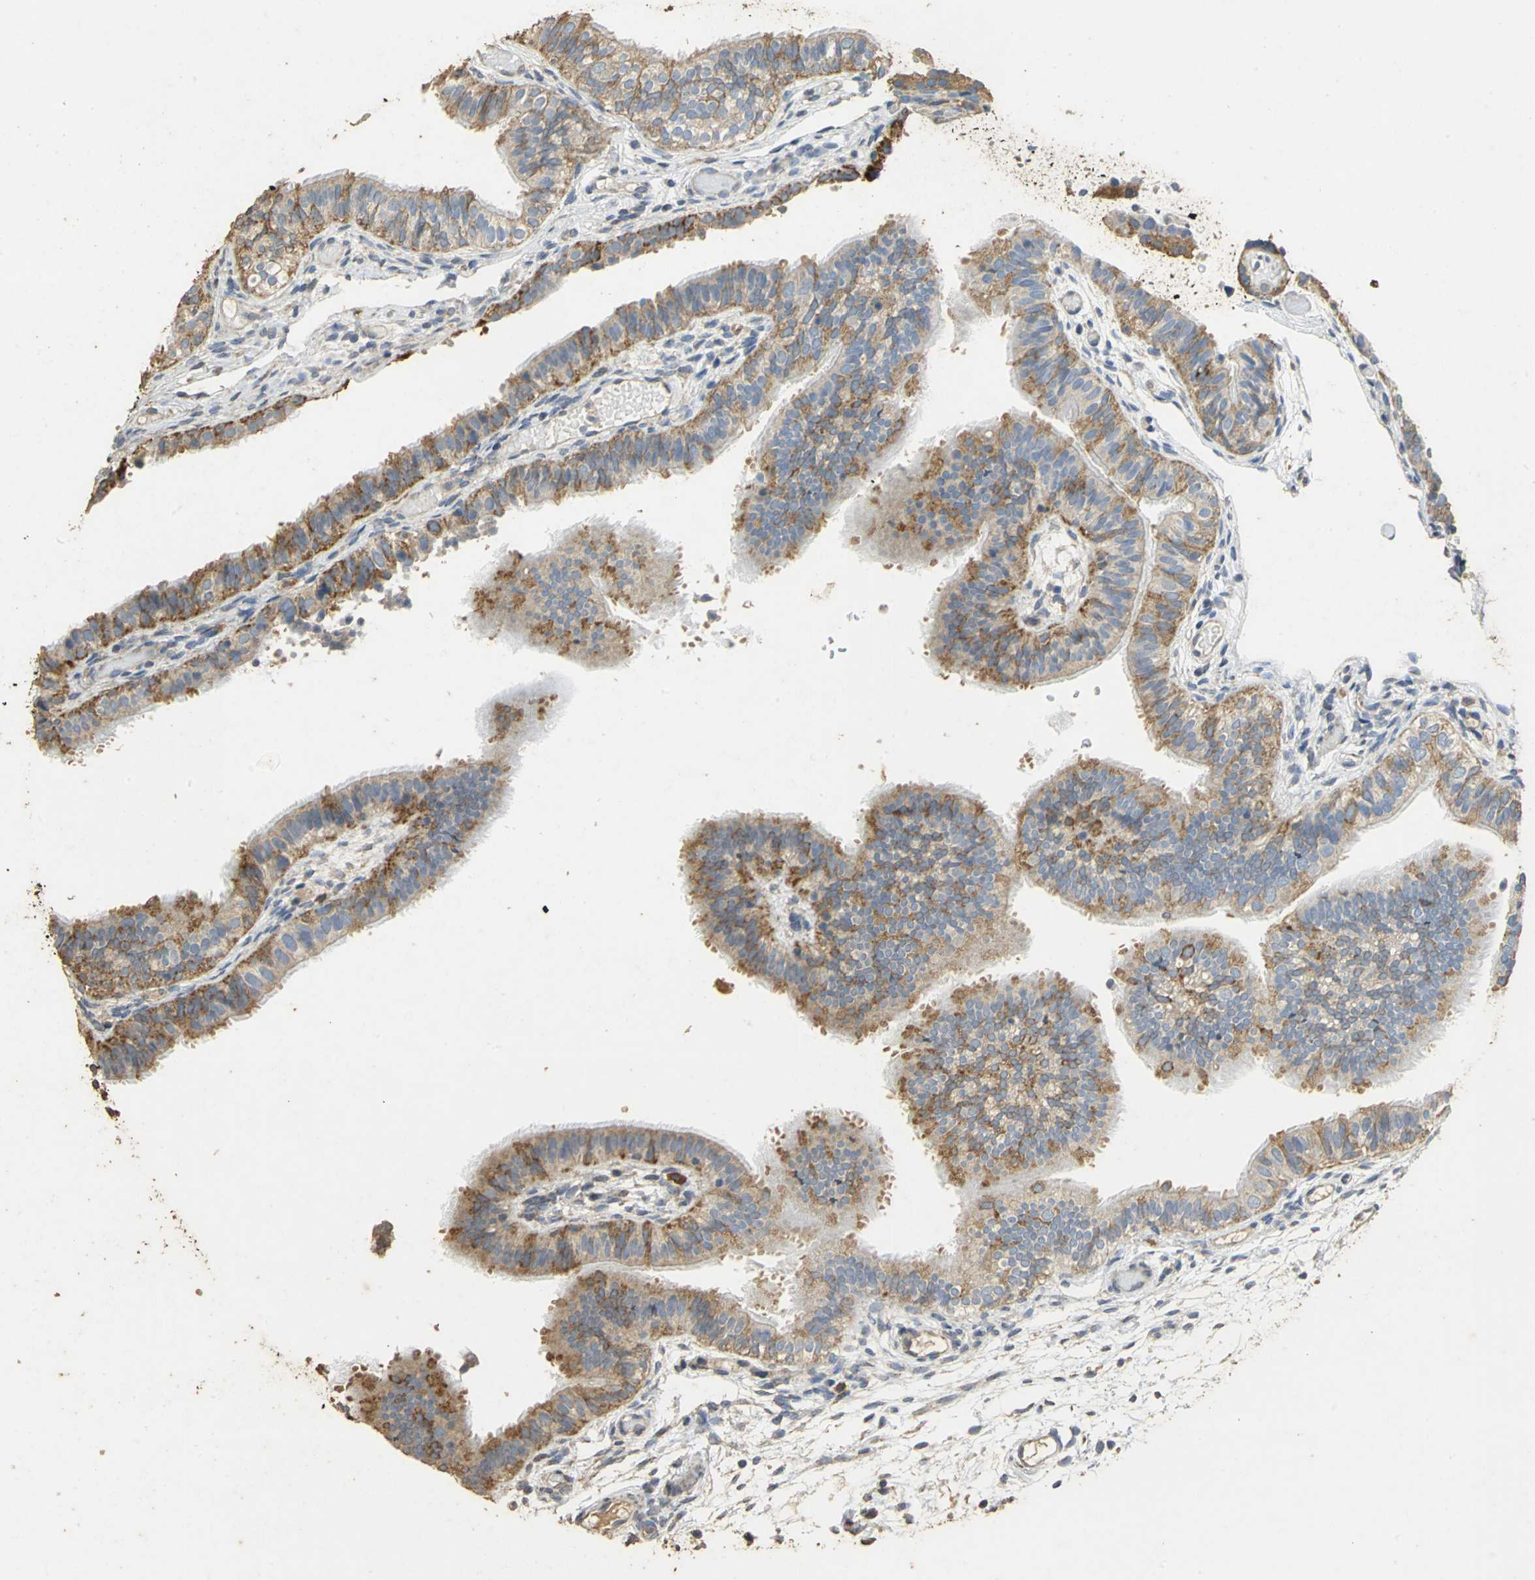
{"staining": {"intensity": "moderate", "quantity": ">75%", "location": "cytoplasmic/membranous"}, "tissue": "fallopian tube", "cell_type": "Glandular cells", "image_type": "normal", "snomed": [{"axis": "morphology", "description": "Normal tissue, NOS"}, {"axis": "morphology", "description": "Dermoid, NOS"}, {"axis": "topography", "description": "Fallopian tube"}], "caption": "A photomicrograph showing moderate cytoplasmic/membranous staining in approximately >75% of glandular cells in benign fallopian tube, as visualized by brown immunohistochemical staining.", "gene": "ACSL4", "patient": {"sex": "female", "age": 33}}